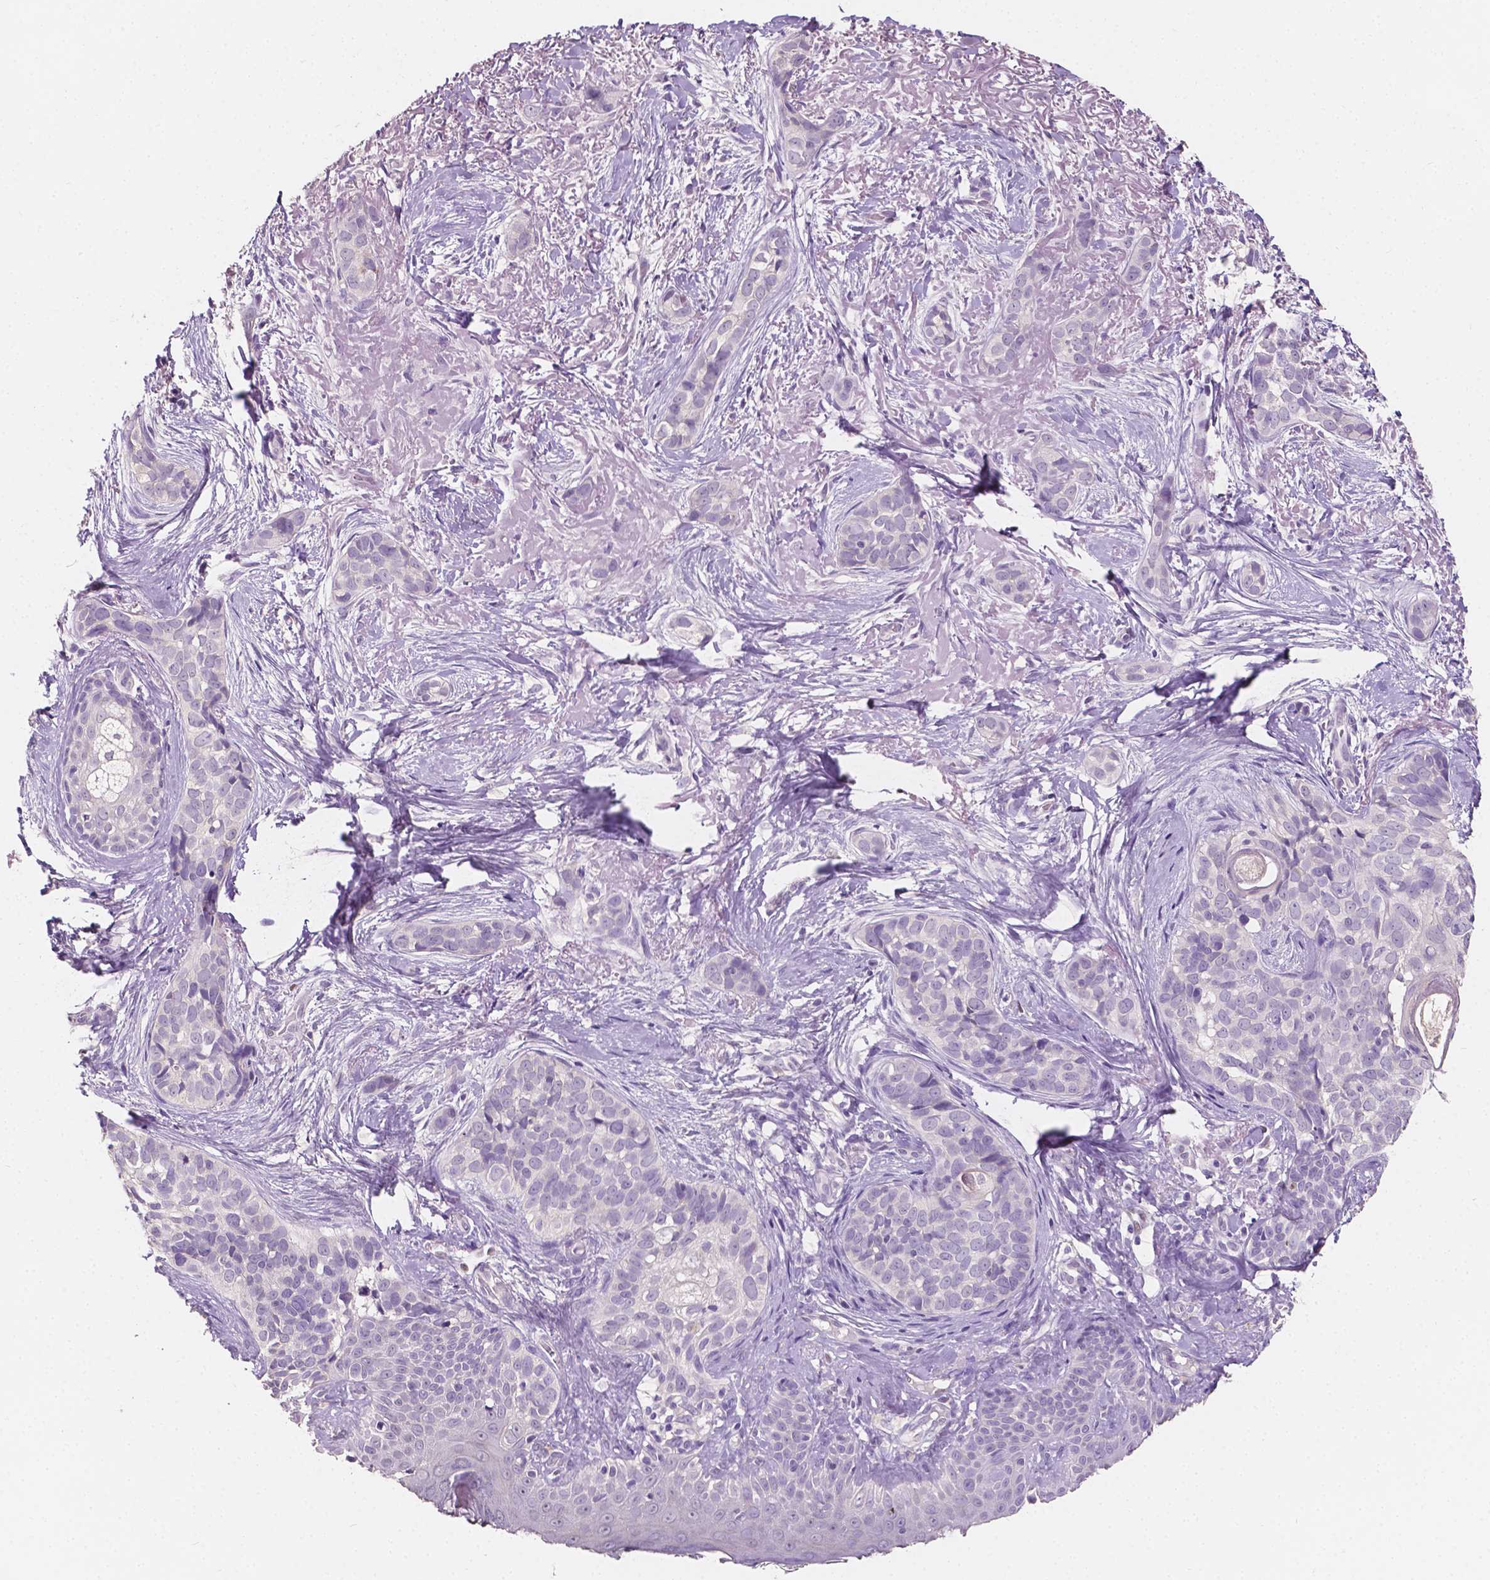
{"staining": {"intensity": "negative", "quantity": "none", "location": "none"}, "tissue": "skin cancer", "cell_type": "Tumor cells", "image_type": "cancer", "snomed": [{"axis": "morphology", "description": "Basal cell carcinoma"}, {"axis": "topography", "description": "Skin"}], "caption": "A photomicrograph of human skin cancer is negative for staining in tumor cells.", "gene": "TAL1", "patient": {"sex": "male", "age": 87}}